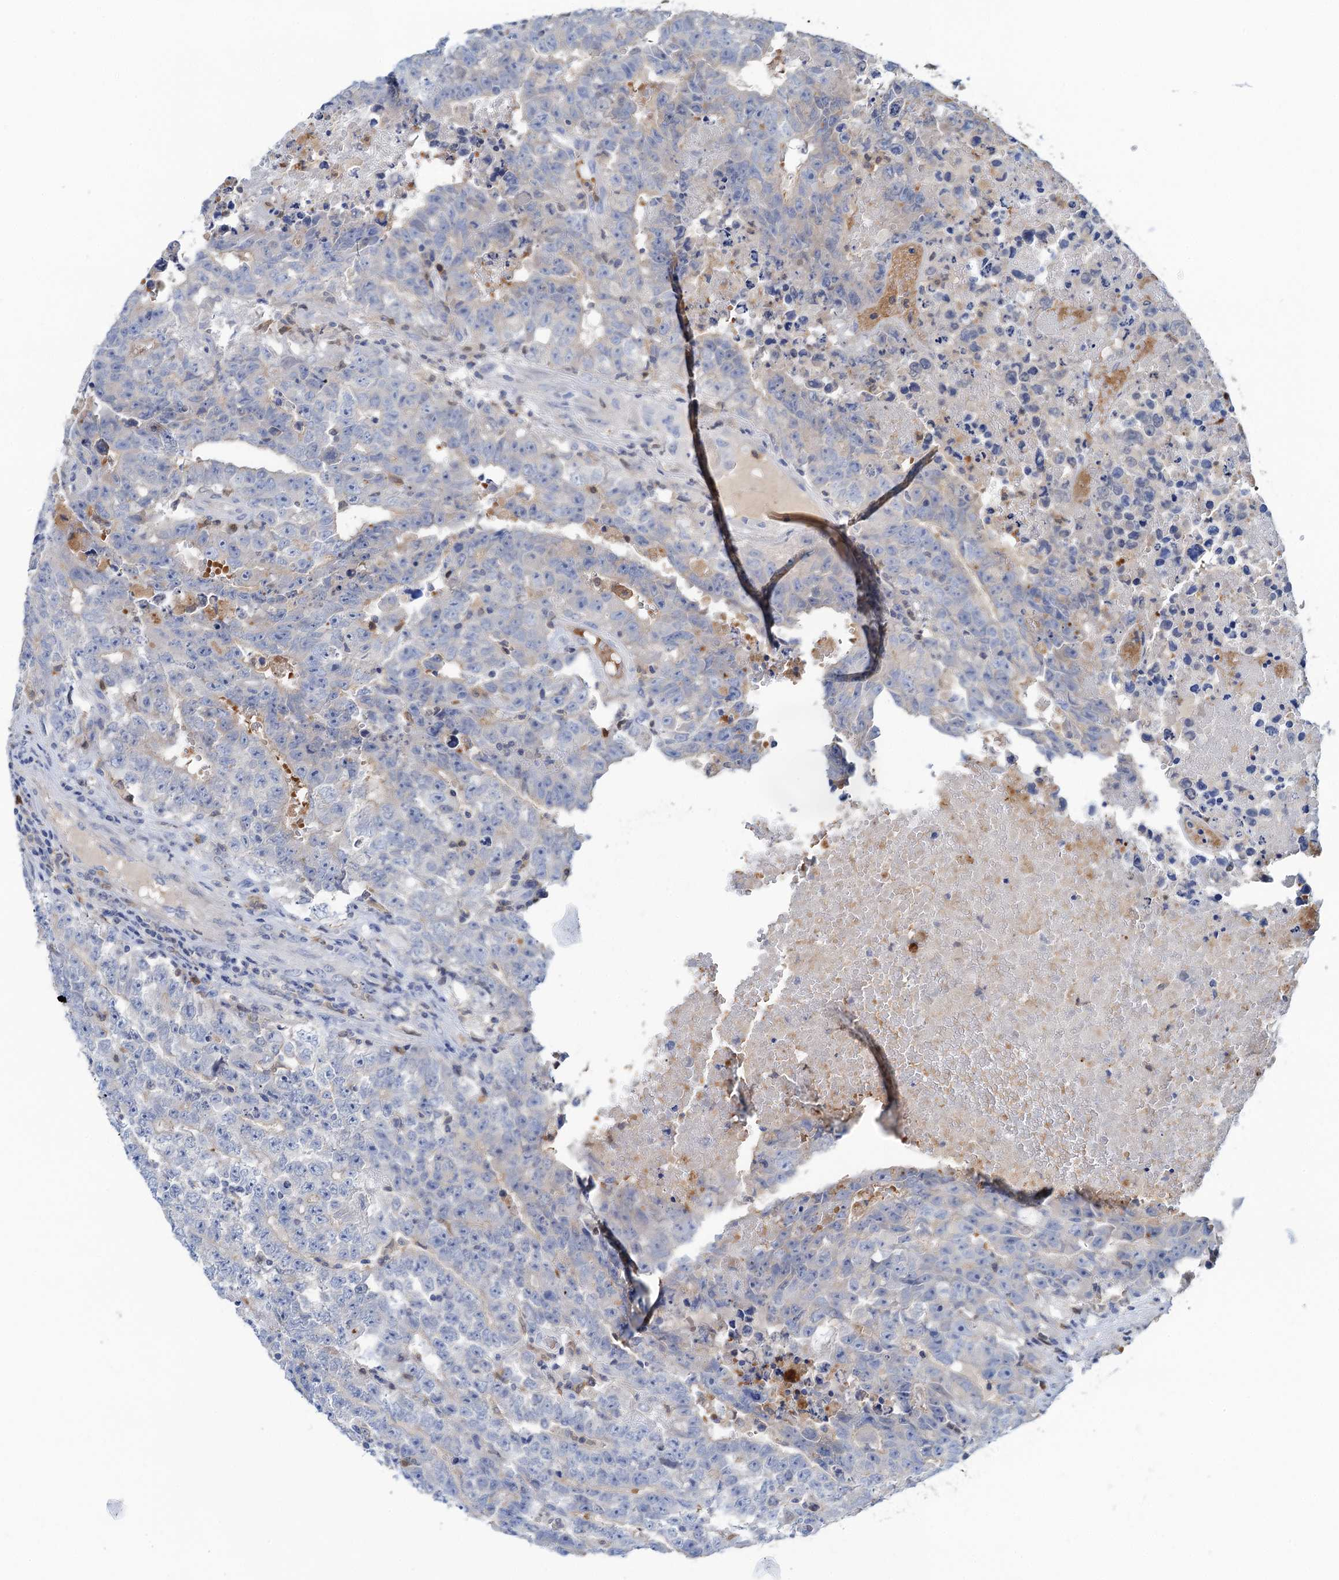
{"staining": {"intensity": "negative", "quantity": "none", "location": "none"}, "tissue": "testis cancer", "cell_type": "Tumor cells", "image_type": "cancer", "snomed": [{"axis": "morphology", "description": "Carcinoma, Embryonal, NOS"}, {"axis": "topography", "description": "Testis"}], "caption": "Testis cancer stained for a protein using immunohistochemistry displays no expression tumor cells.", "gene": "FAH", "patient": {"sex": "male", "age": 25}}